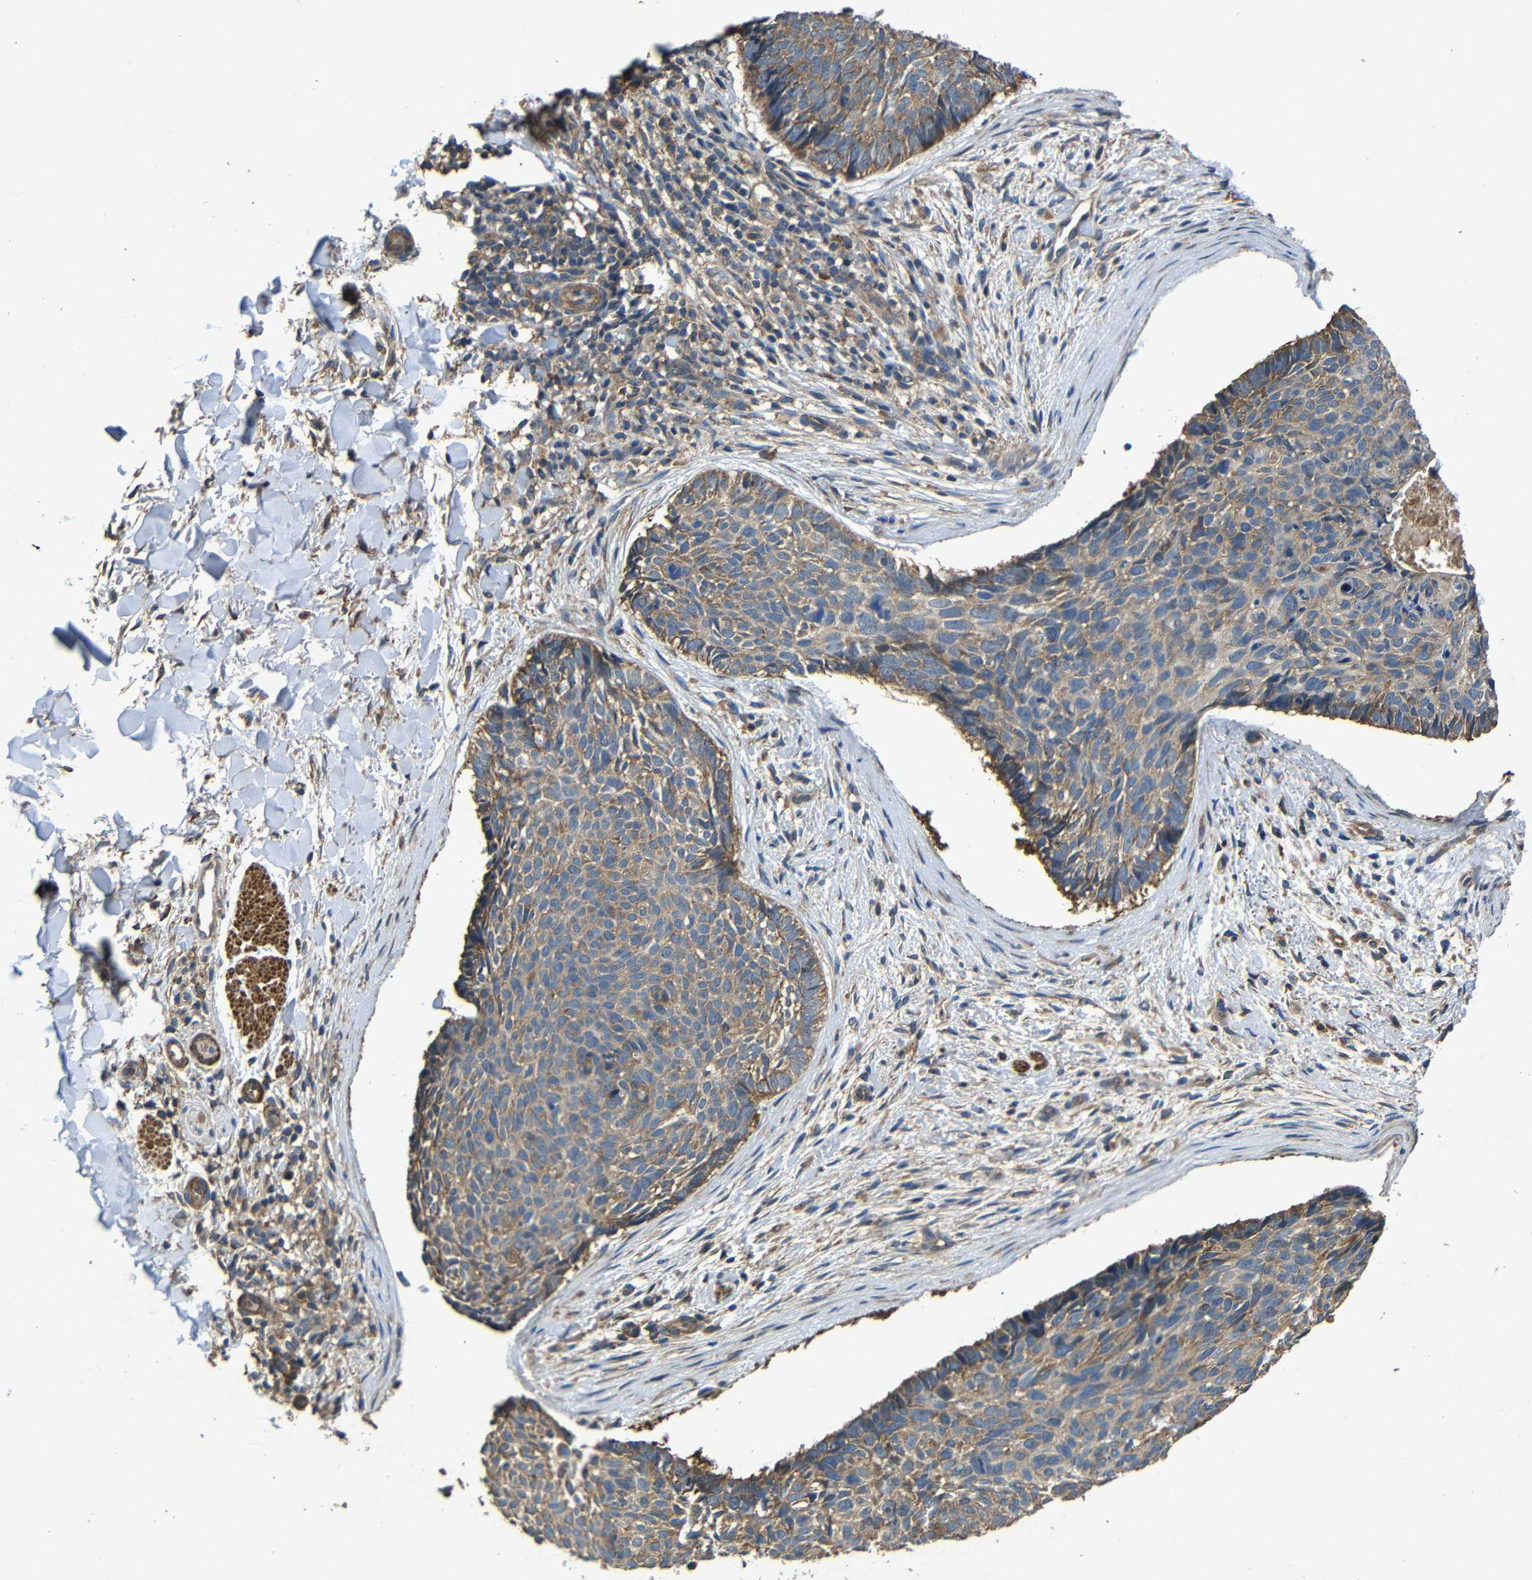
{"staining": {"intensity": "moderate", "quantity": ">75%", "location": "cytoplasmic/membranous"}, "tissue": "skin cancer", "cell_type": "Tumor cells", "image_type": "cancer", "snomed": [{"axis": "morphology", "description": "Normal tissue, NOS"}, {"axis": "morphology", "description": "Basal cell carcinoma"}, {"axis": "topography", "description": "Skin"}], "caption": "Tumor cells show medium levels of moderate cytoplasmic/membranous expression in about >75% of cells in human basal cell carcinoma (skin).", "gene": "BNIP3", "patient": {"sex": "female", "age": 56}}